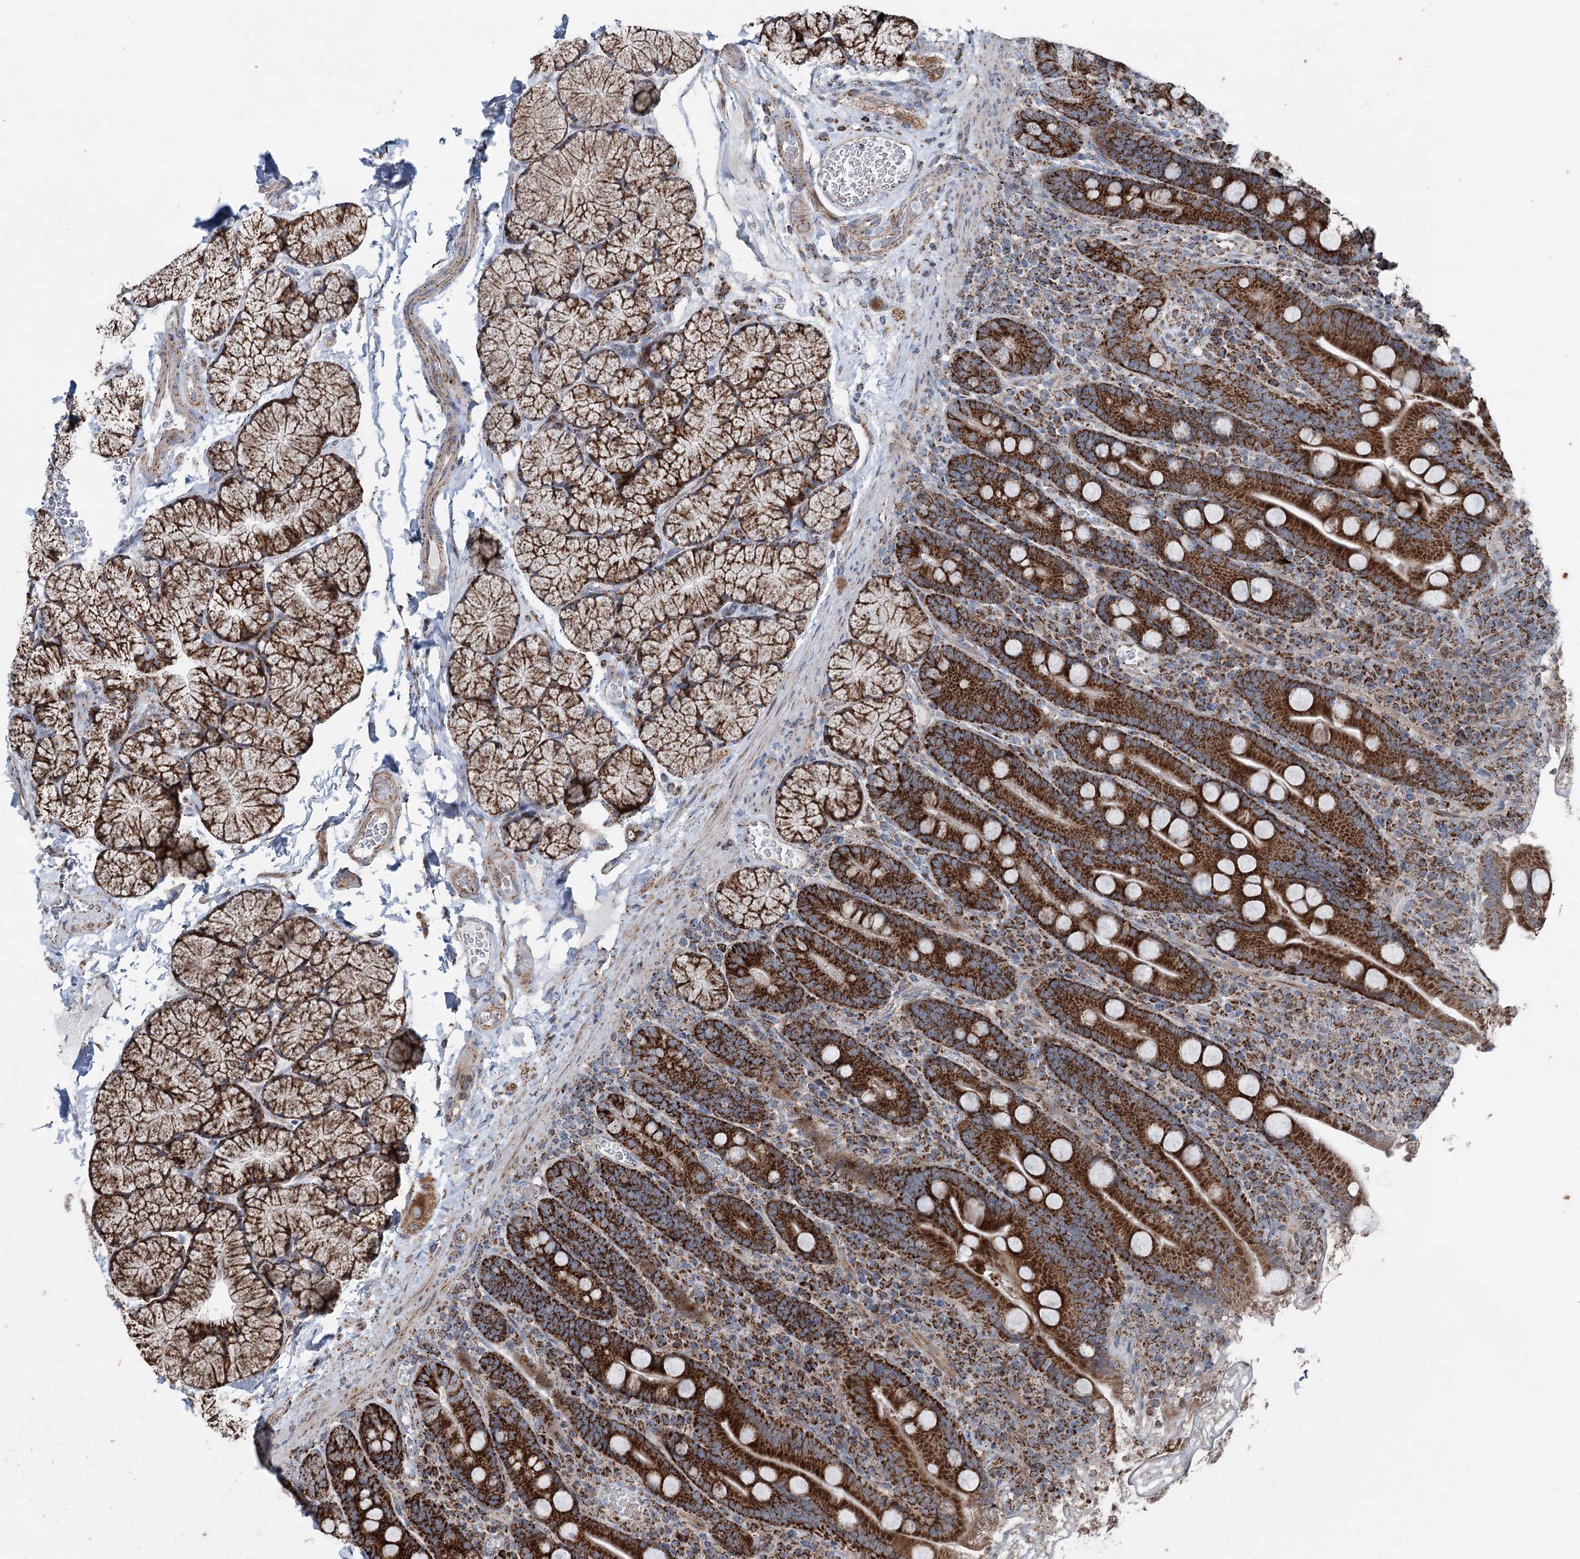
{"staining": {"intensity": "strong", "quantity": ">75%", "location": "cytoplasmic/membranous"}, "tissue": "duodenum", "cell_type": "Glandular cells", "image_type": "normal", "snomed": [{"axis": "morphology", "description": "Normal tissue, NOS"}, {"axis": "topography", "description": "Duodenum"}], "caption": "A high-resolution micrograph shows immunohistochemistry (IHC) staining of benign duodenum, which displays strong cytoplasmic/membranous expression in approximately >75% of glandular cells.", "gene": "UCN3", "patient": {"sex": "male", "age": 35}}